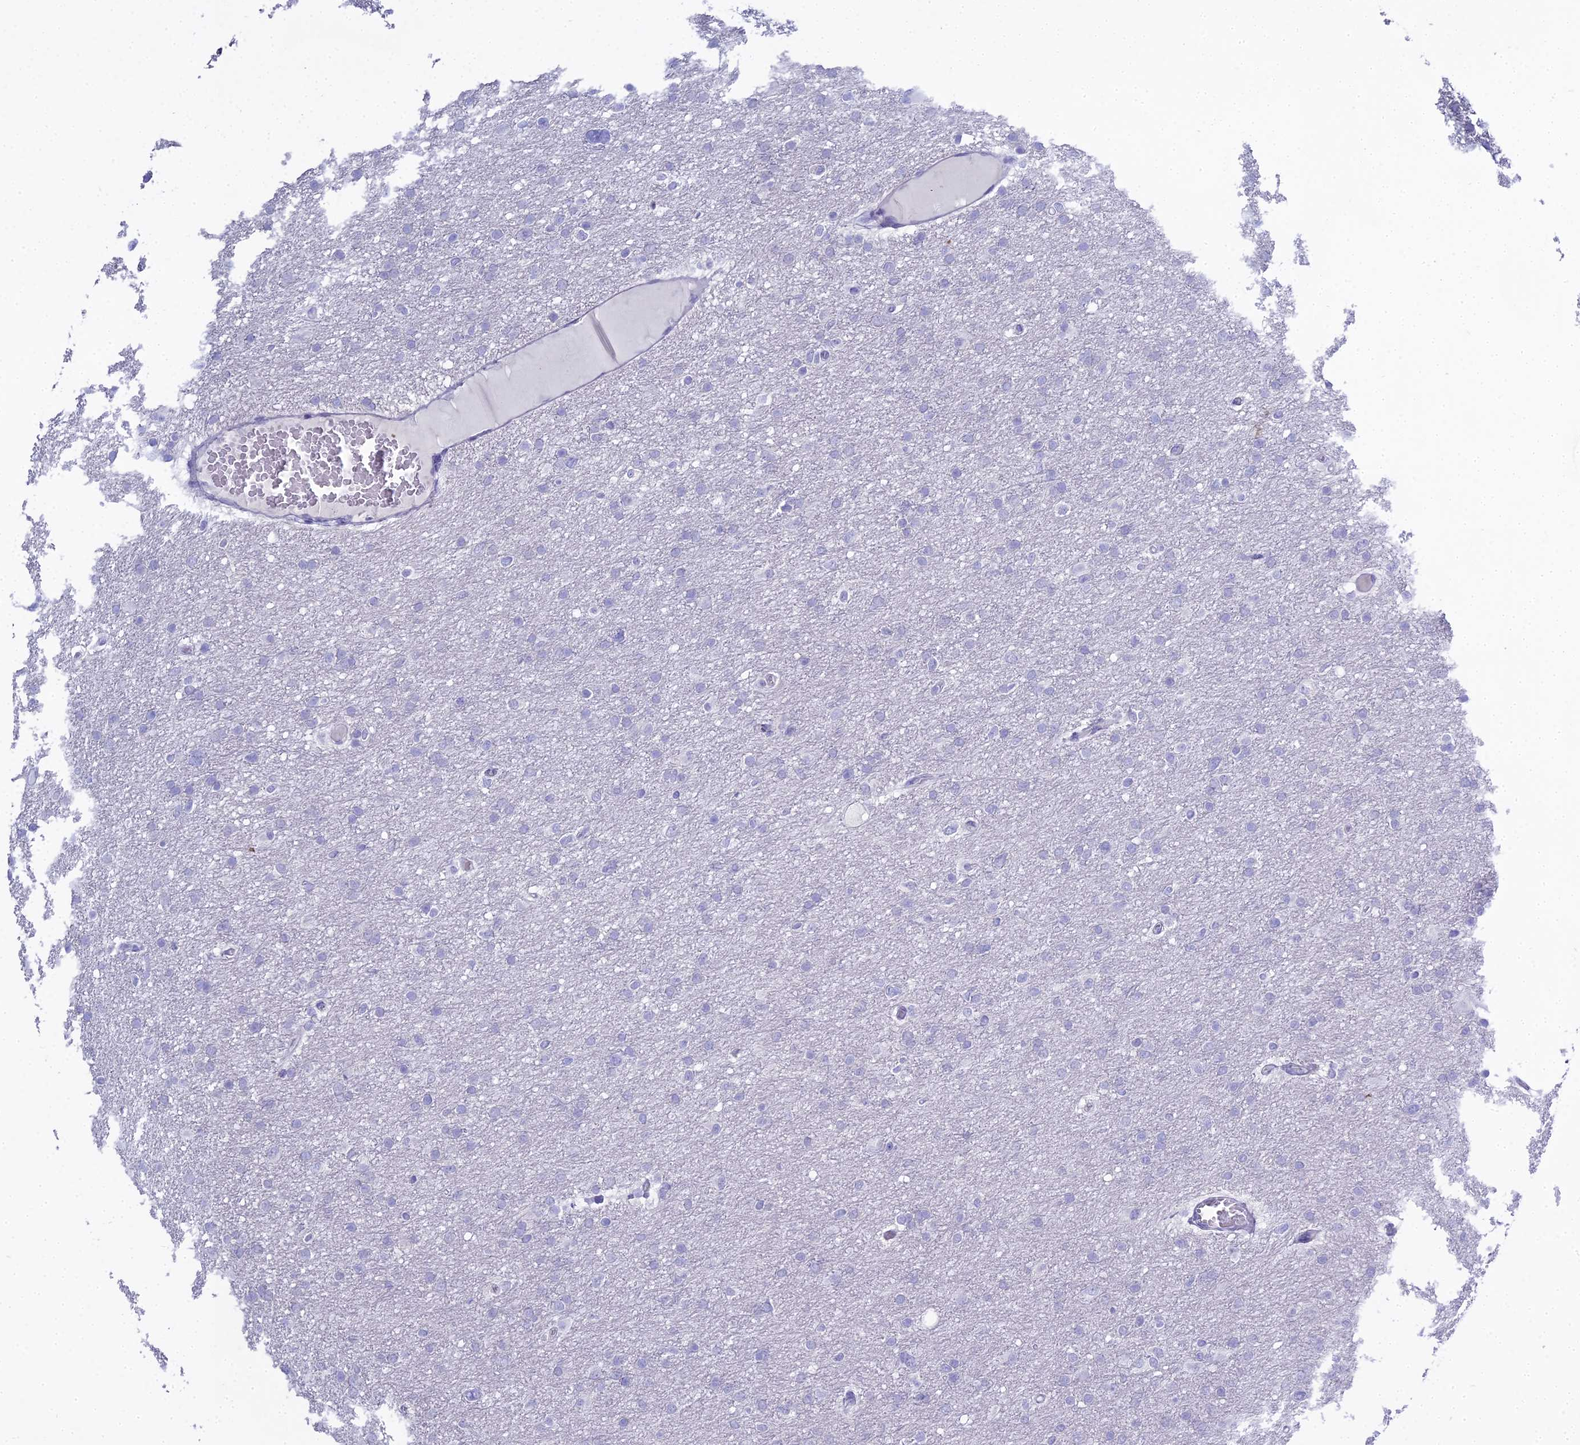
{"staining": {"intensity": "negative", "quantity": "none", "location": "none"}, "tissue": "glioma", "cell_type": "Tumor cells", "image_type": "cancer", "snomed": [{"axis": "morphology", "description": "Glioma, malignant, High grade"}, {"axis": "topography", "description": "Cerebral cortex"}], "caption": "An immunohistochemistry micrograph of malignant glioma (high-grade) is shown. There is no staining in tumor cells of malignant glioma (high-grade).", "gene": "S100A7", "patient": {"sex": "female", "age": 36}}